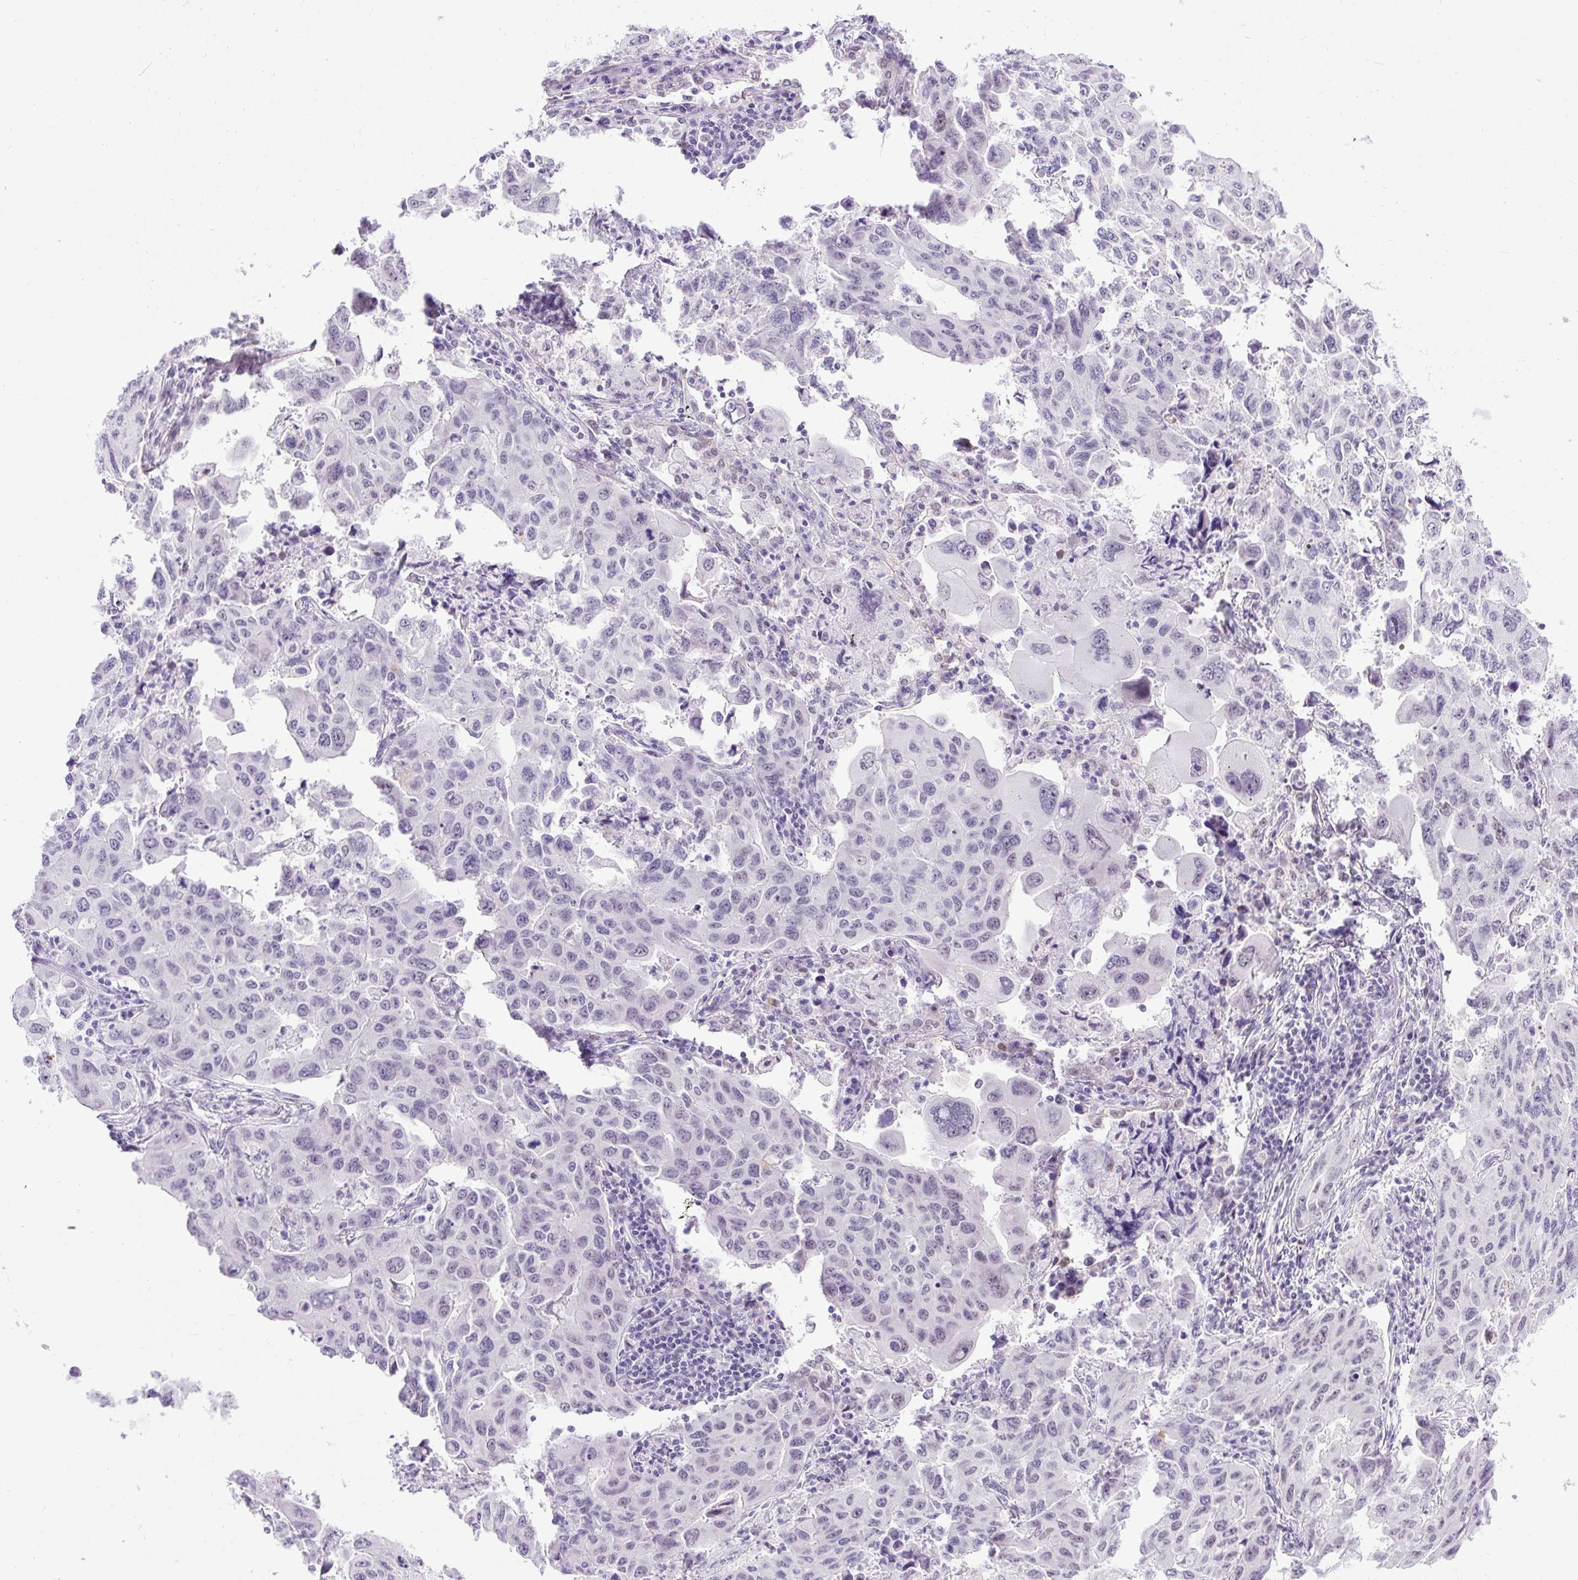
{"staining": {"intensity": "weak", "quantity": "<25%", "location": "nuclear"}, "tissue": "lung cancer", "cell_type": "Tumor cells", "image_type": "cancer", "snomed": [{"axis": "morphology", "description": "Adenocarcinoma, NOS"}, {"axis": "topography", "description": "Lung"}], "caption": "DAB immunohistochemical staining of lung adenocarcinoma displays no significant expression in tumor cells. Brightfield microscopy of immunohistochemistry stained with DAB (brown) and hematoxylin (blue), captured at high magnification.", "gene": "WNT10B", "patient": {"sex": "male", "age": 64}}